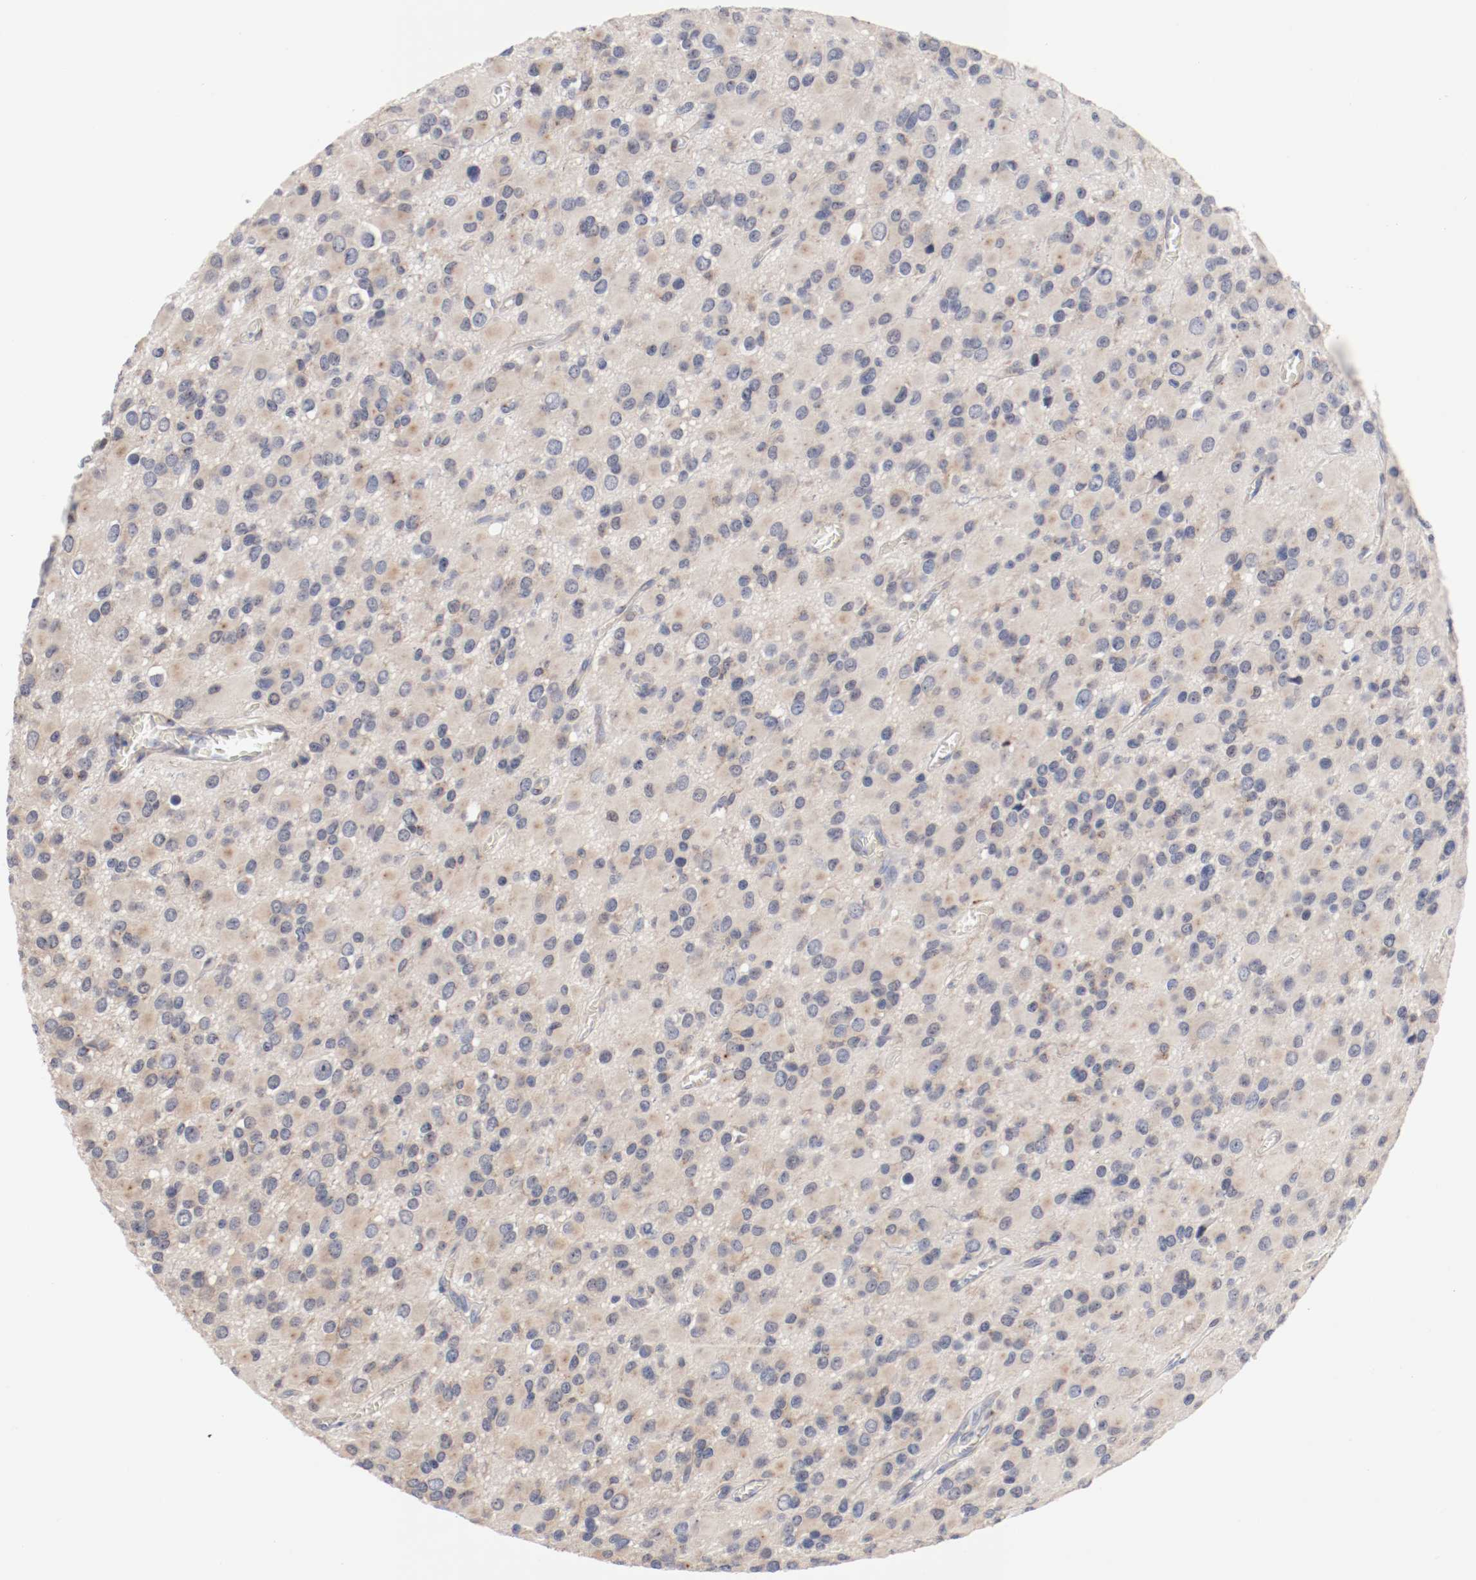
{"staining": {"intensity": "weak", "quantity": "25%-75%", "location": "cytoplasmic/membranous"}, "tissue": "glioma", "cell_type": "Tumor cells", "image_type": "cancer", "snomed": [{"axis": "morphology", "description": "Glioma, malignant, Low grade"}, {"axis": "topography", "description": "Brain"}], "caption": "Protein expression by immunohistochemistry demonstrates weak cytoplasmic/membranous staining in about 25%-75% of tumor cells in glioma.", "gene": "GPR143", "patient": {"sex": "male", "age": 42}}